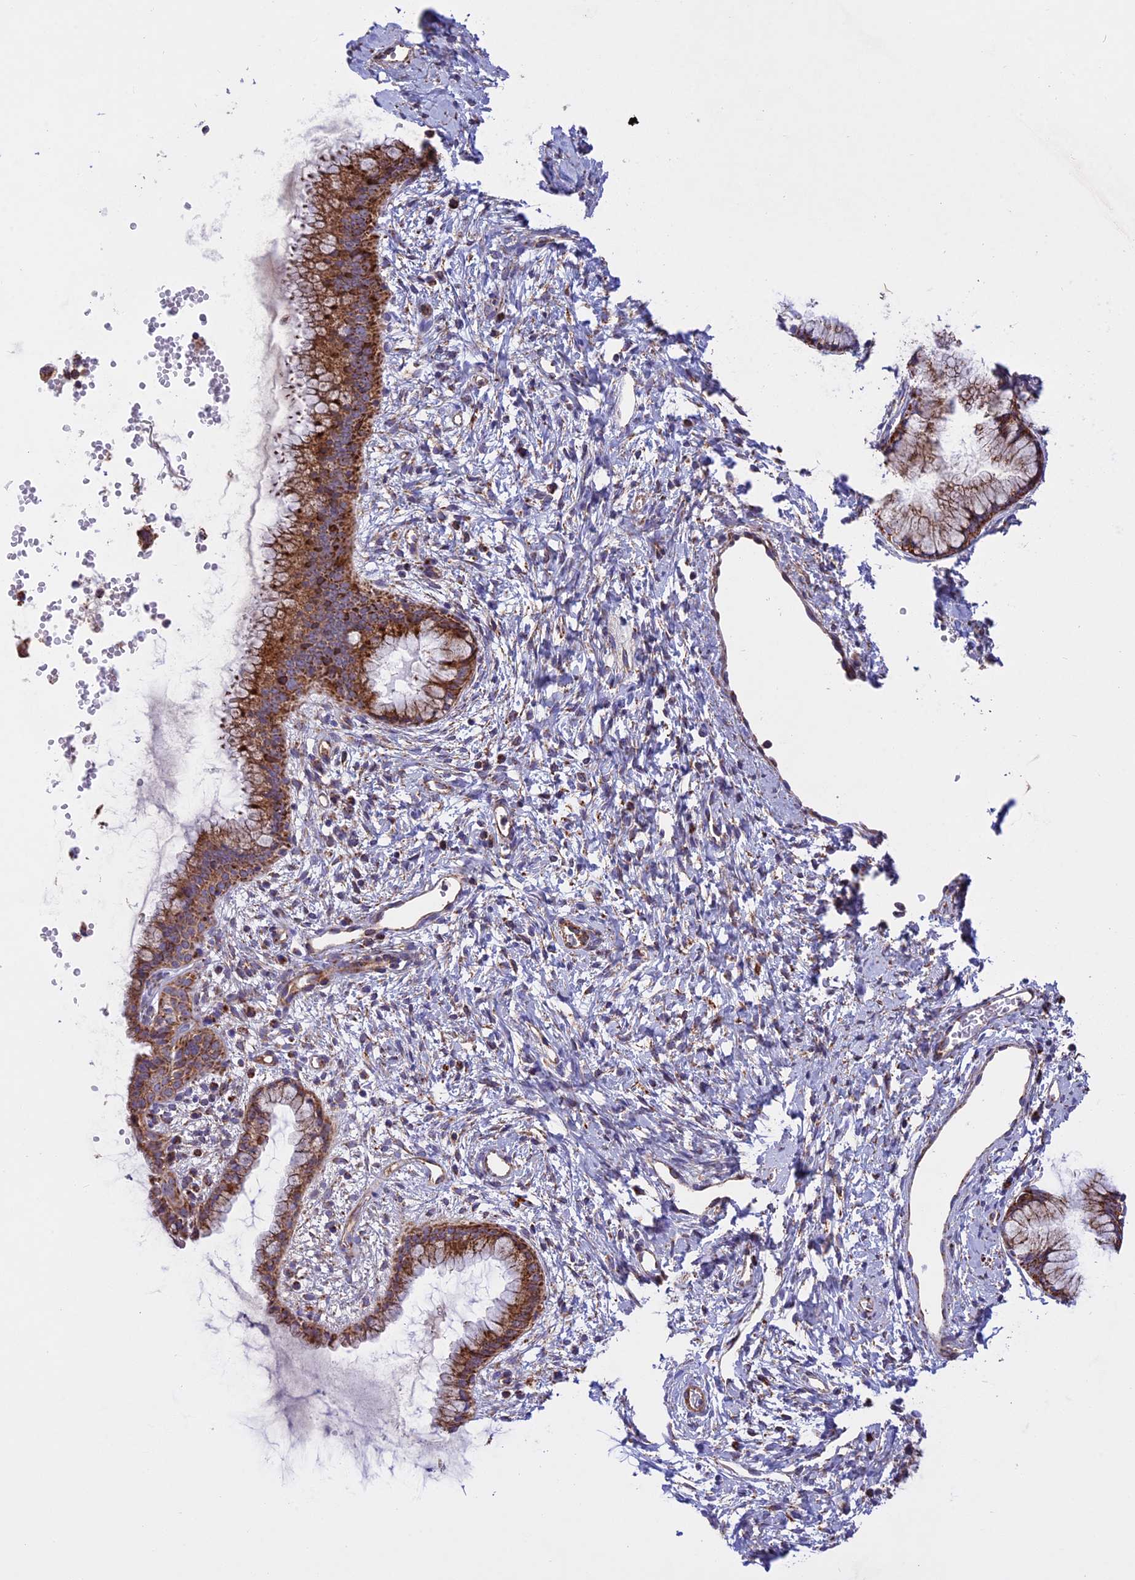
{"staining": {"intensity": "strong", "quantity": ">75%", "location": "cytoplasmic/membranous"}, "tissue": "cervix", "cell_type": "Glandular cells", "image_type": "normal", "snomed": [{"axis": "morphology", "description": "Normal tissue, NOS"}, {"axis": "topography", "description": "Cervix"}], "caption": "The image reveals a brown stain indicating the presence of a protein in the cytoplasmic/membranous of glandular cells in cervix. (brown staining indicates protein expression, while blue staining denotes nuclei).", "gene": "UQCRB", "patient": {"sex": "female", "age": 42}}